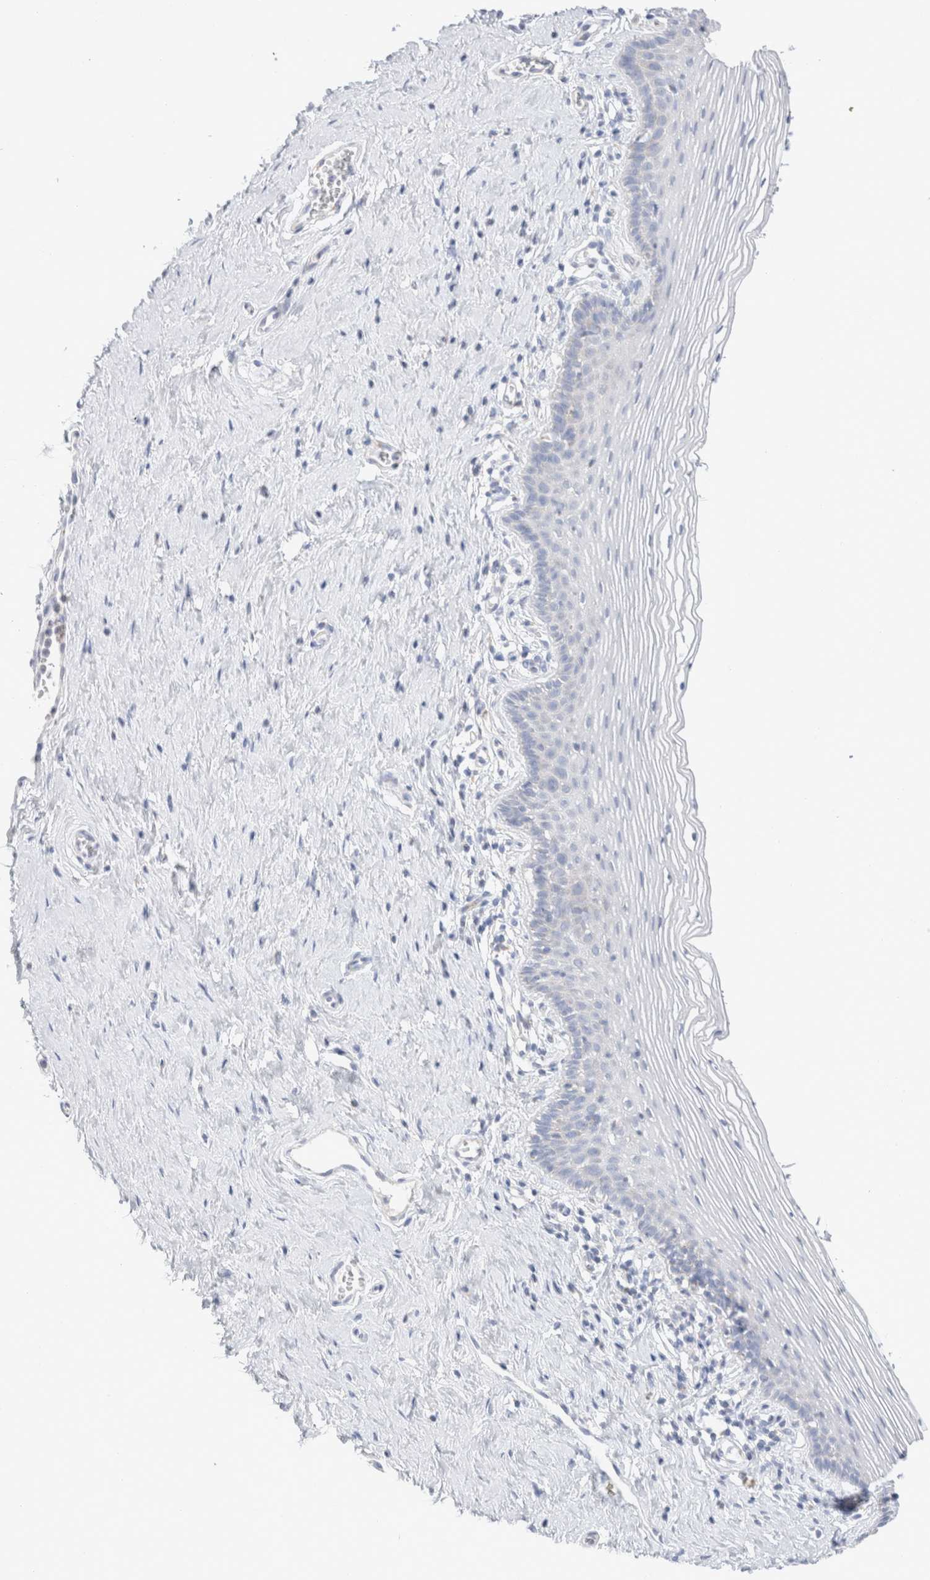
{"staining": {"intensity": "negative", "quantity": "none", "location": "none"}, "tissue": "vagina", "cell_type": "Squamous epithelial cells", "image_type": "normal", "snomed": [{"axis": "morphology", "description": "Normal tissue, NOS"}, {"axis": "topography", "description": "Vagina"}], "caption": "A photomicrograph of vagina stained for a protein reveals no brown staining in squamous epithelial cells.", "gene": "ATP6V1C1", "patient": {"sex": "female", "age": 32}}